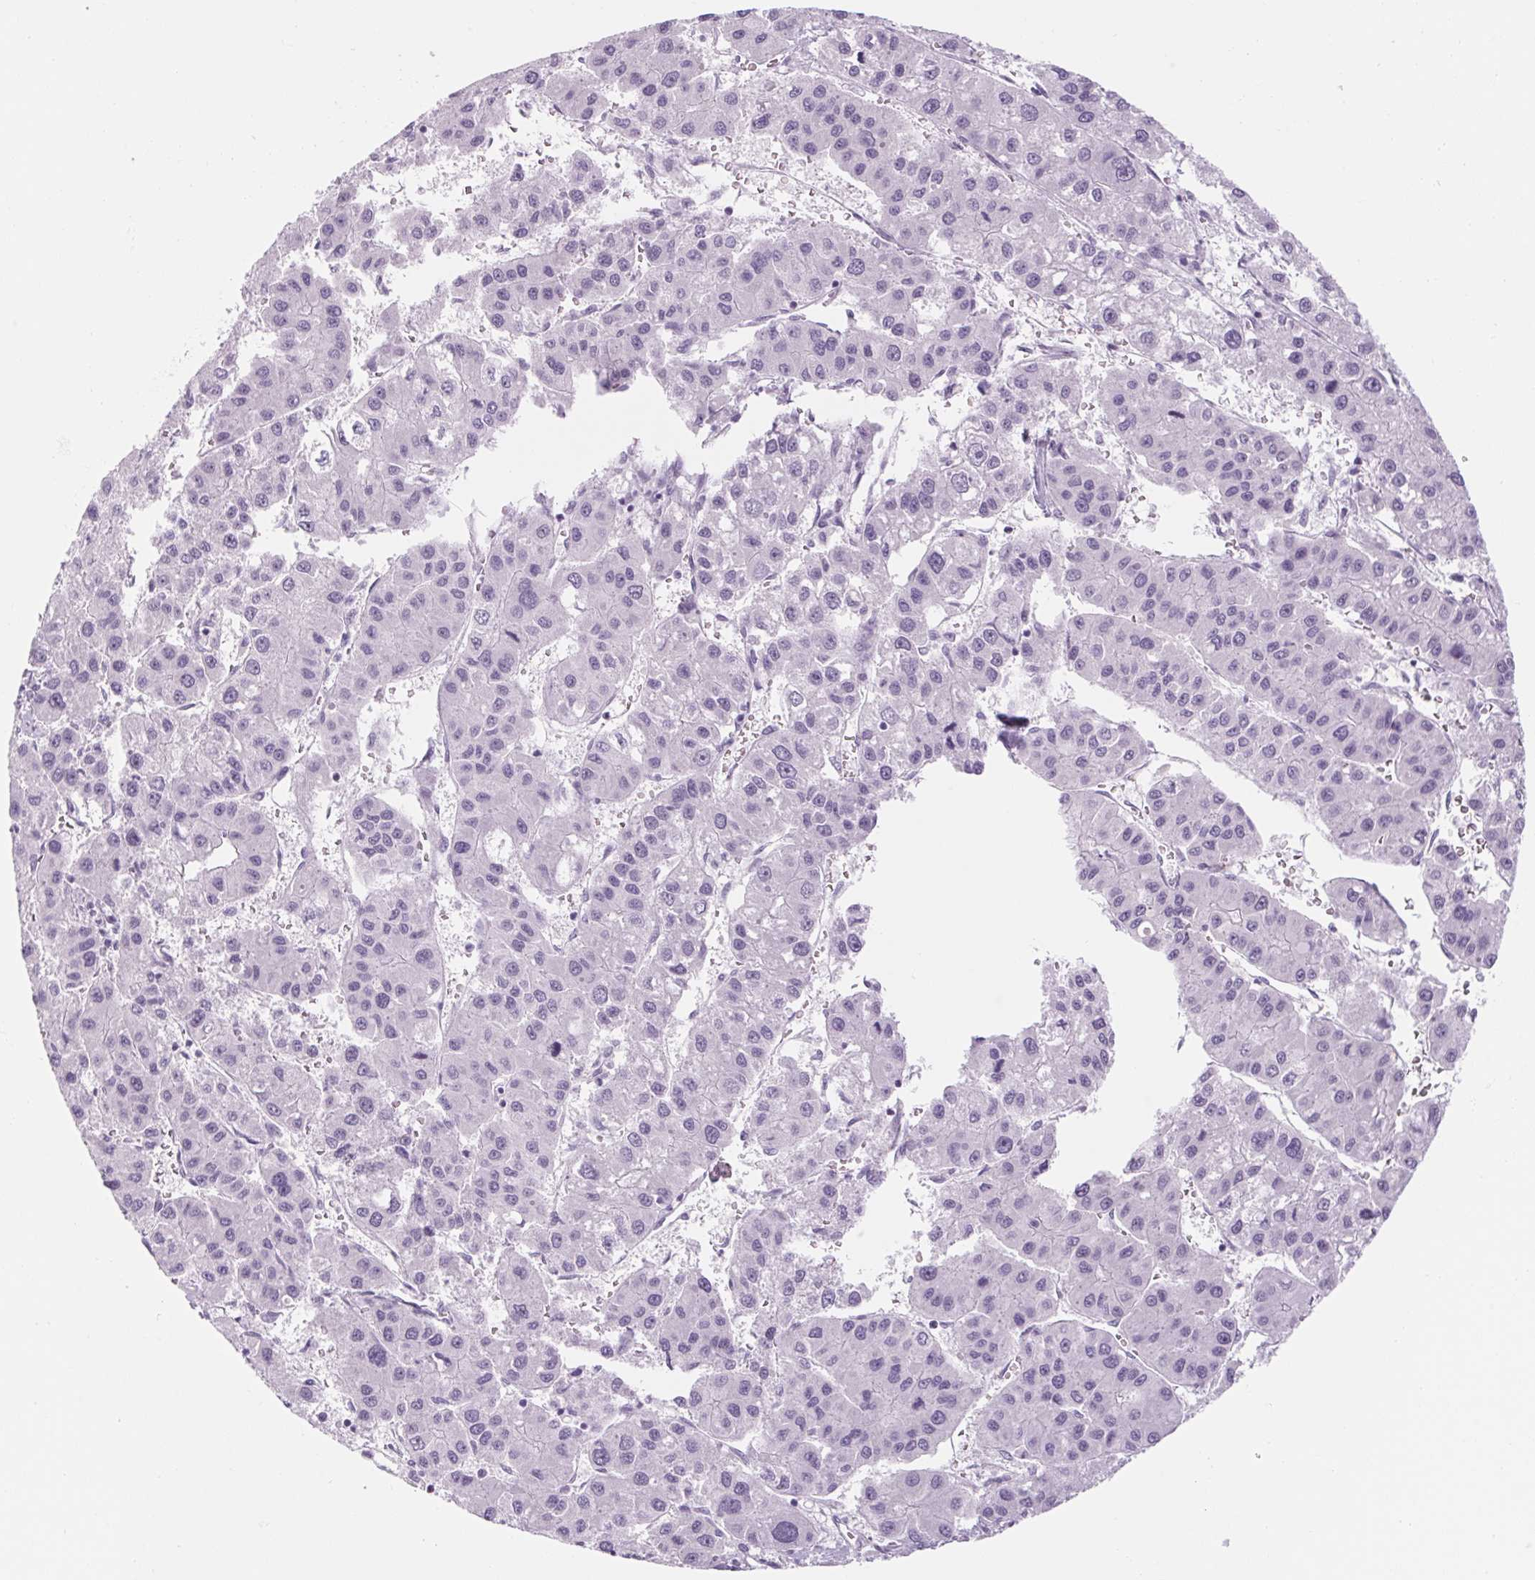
{"staining": {"intensity": "negative", "quantity": "none", "location": "none"}, "tissue": "liver cancer", "cell_type": "Tumor cells", "image_type": "cancer", "snomed": [{"axis": "morphology", "description": "Carcinoma, Hepatocellular, NOS"}, {"axis": "topography", "description": "Liver"}], "caption": "Image shows no protein expression in tumor cells of hepatocellular carcinoma (liver) tissue.", "gene": "RPTN", "patient": {"sex": "male", "age": 73}}